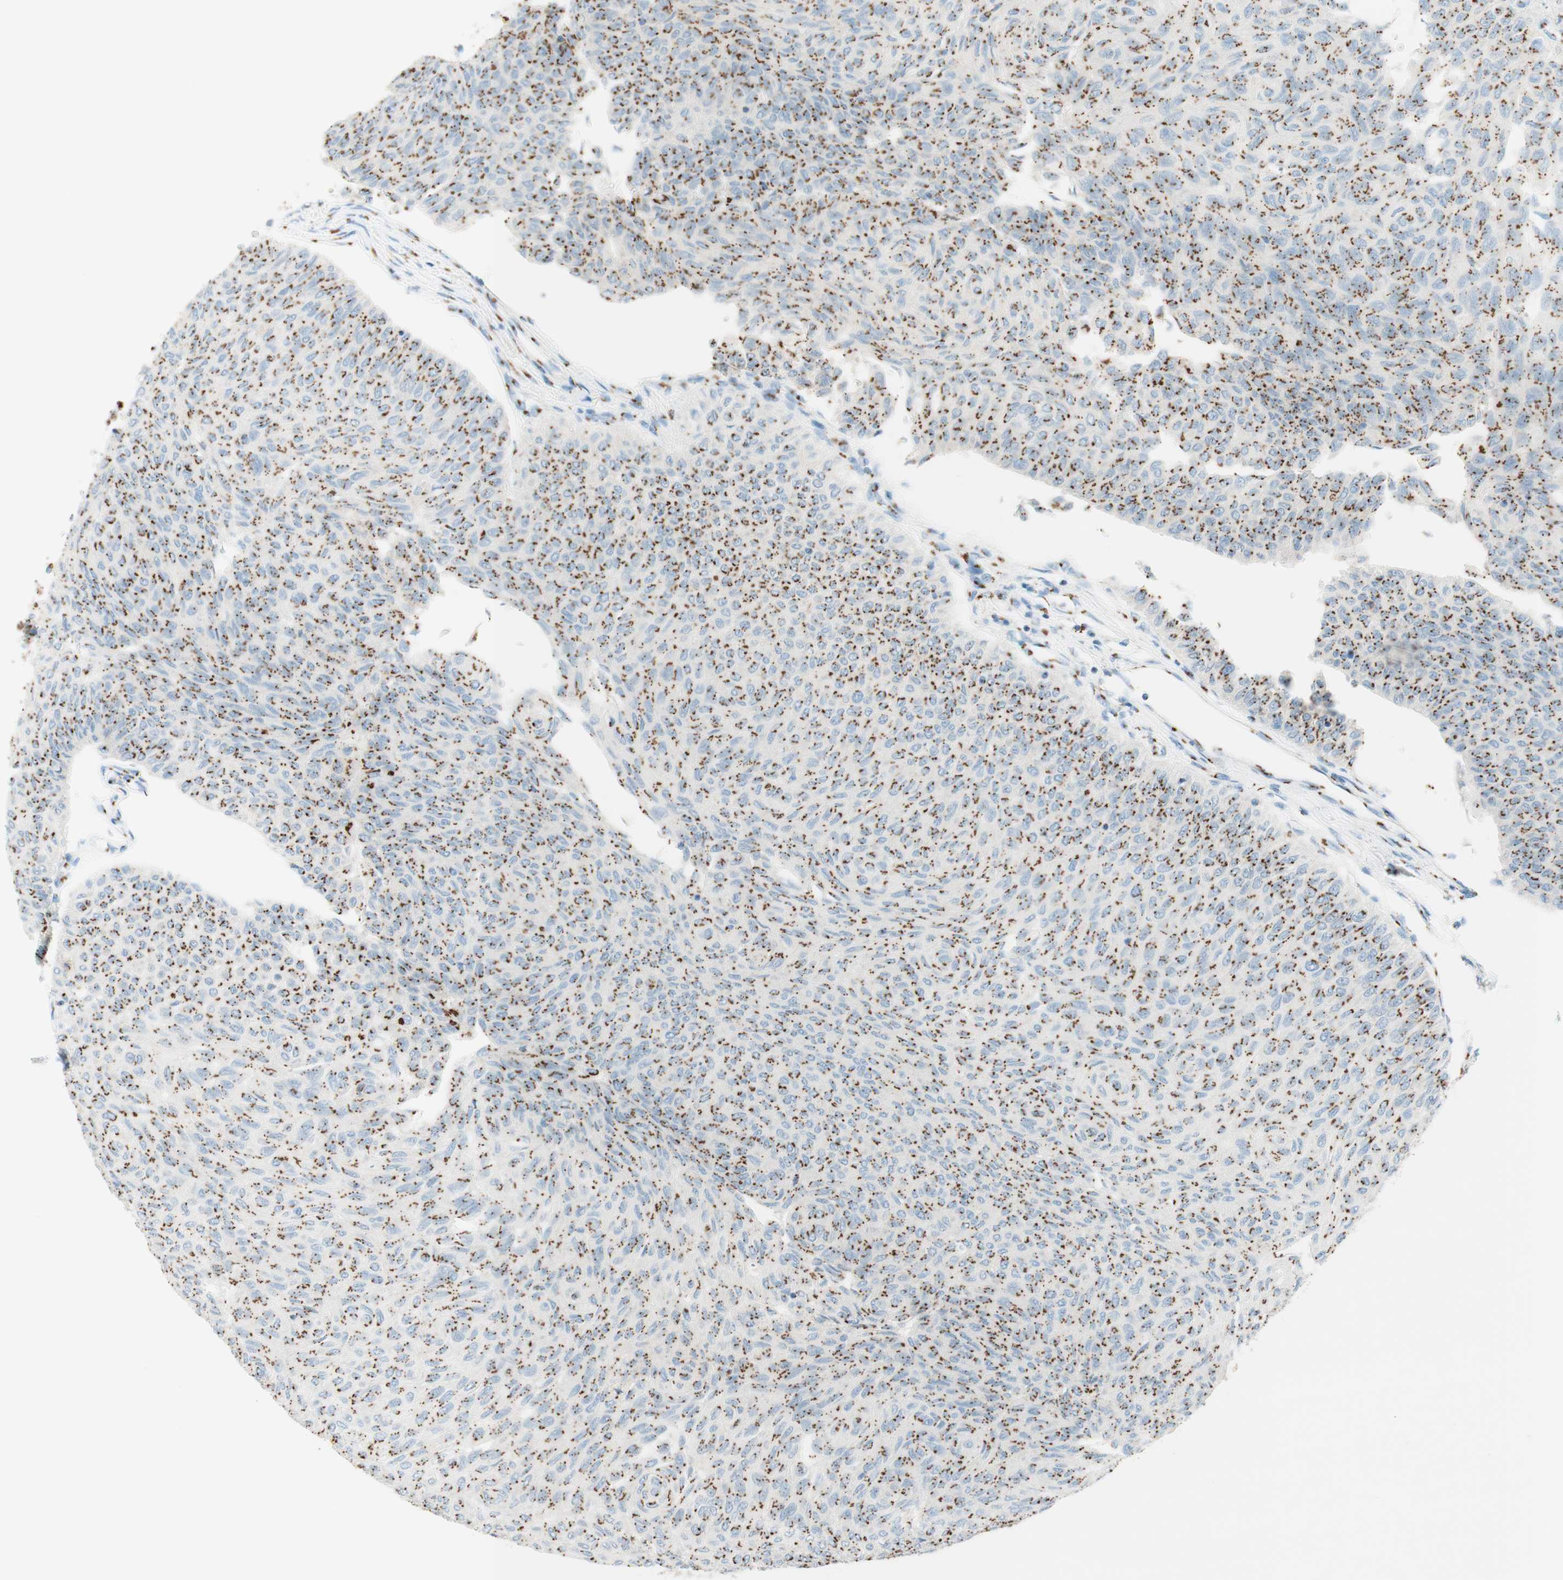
{"staining": {"intensity": "strong", "quantity": ">75%", "location": "cytoplasmic/membranous"}, "tissue": "urothelial cancer", "cell_type": "Tumor cells", "image_type": "cancer", "snomed": [{"axis": "morphology", "description": "Urothelial carcinoma, Low grade"}, {"axis": "topography", "description": "Urinary bladder"}], "caption": "Immunohistochemistry (DAB) staining of low-grade urothelial carcinoma reveals strong cytoplasmic/membranous protein staining in about >75% of tumor cells.", "gene": "GOLGB1", "patient": {"sex": "male", "age": 78}}